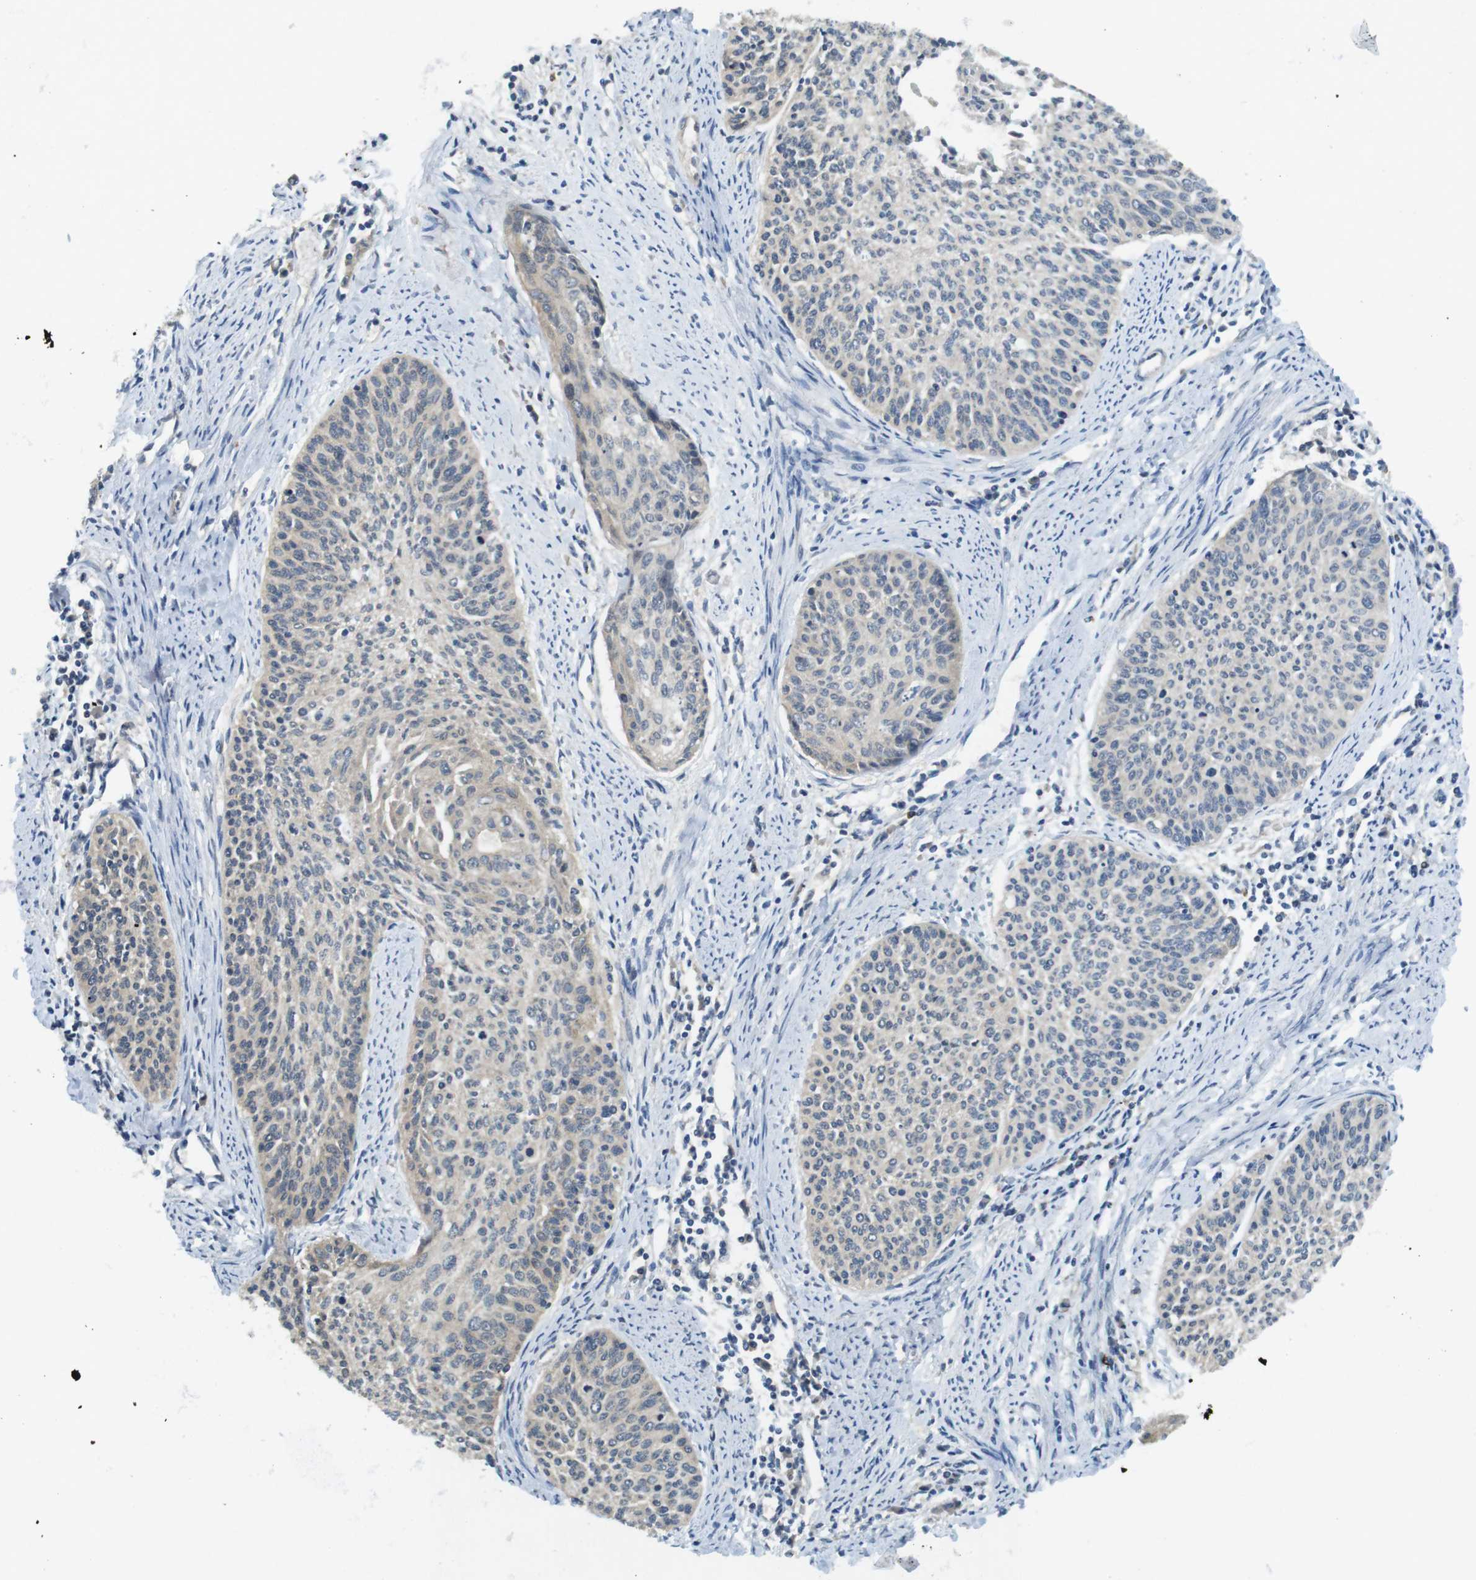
{"staining": {"intensity": "negative", "quantity": "none", "location": "none"}, "tissue": "cervical cancer", "cell_type": "Tumor cells", "image_type": "cancer", "snomed": [{"axis": "morphology", "description": "Squamous cell carcinoma, NOS"}, {"axis": "topography", "description": "Cervix"}], "caption": "Protein analysis of cervical cancer reveals no significant expression in tumor cells.", "gene": "SUGT1", "patient": {"sex": "female", "age": 55}}